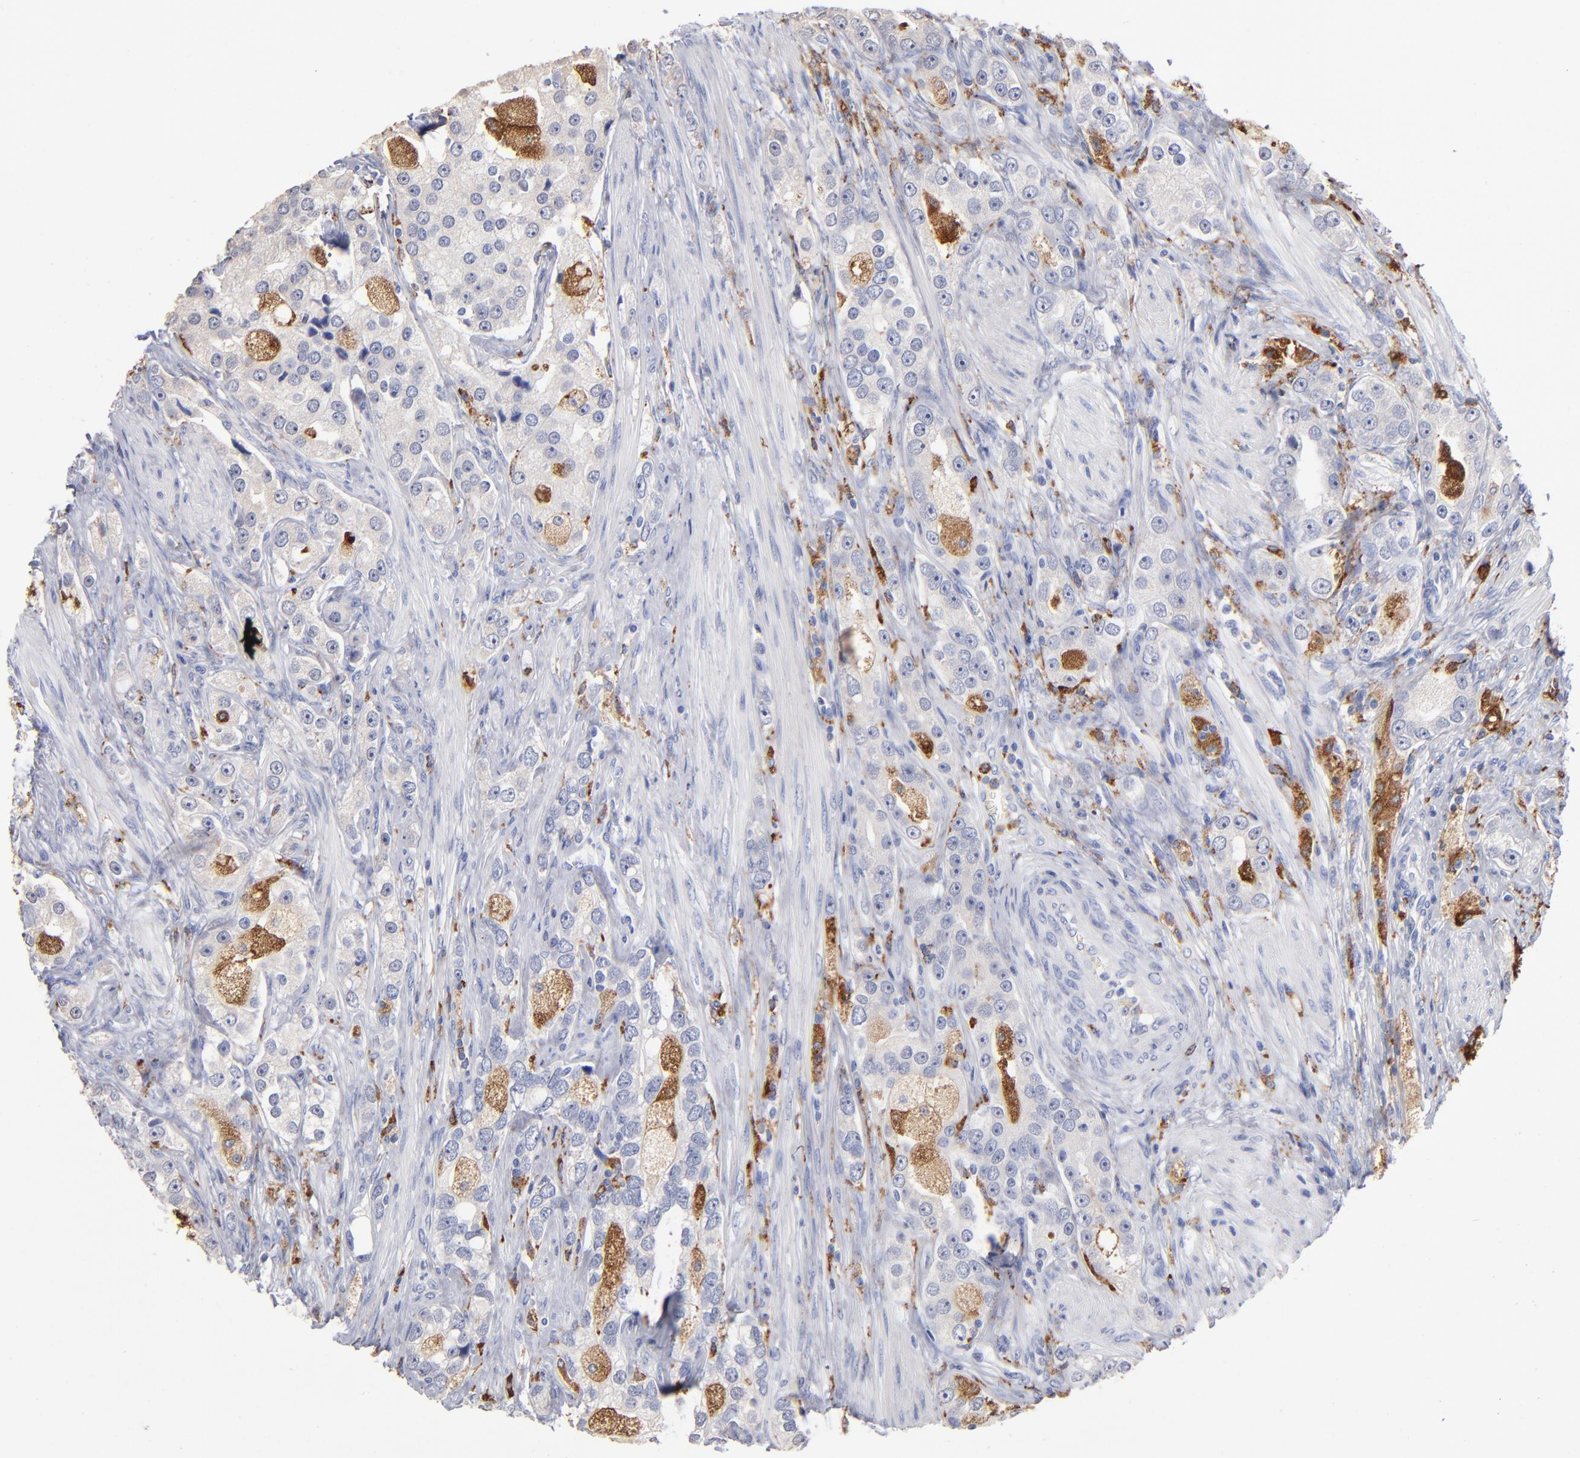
{"staining": {"intensity": "negative", "quantity": "none", "location": "none"}, "tissue": "prostate cancer", "cell_type": "Tumor cells", "image_type": "cancer", "snomed": [{"axis": "morphology", "description": "Adenocarcinoma, High grade"}, {"axis": "topography", "description": "Prostate"}], "caption": "Photomicrograph shows no protein positivity in tumor cells of high-grade adenocarcinoma (prostate) tissue. The staining was performed using DAB to visualize the protein expression in brown, while the nuclei were stained in blue with hematoxylin (Magnification: 20x).", "gene": "CD180", "patient": {"sex": "male", "age": 63}}